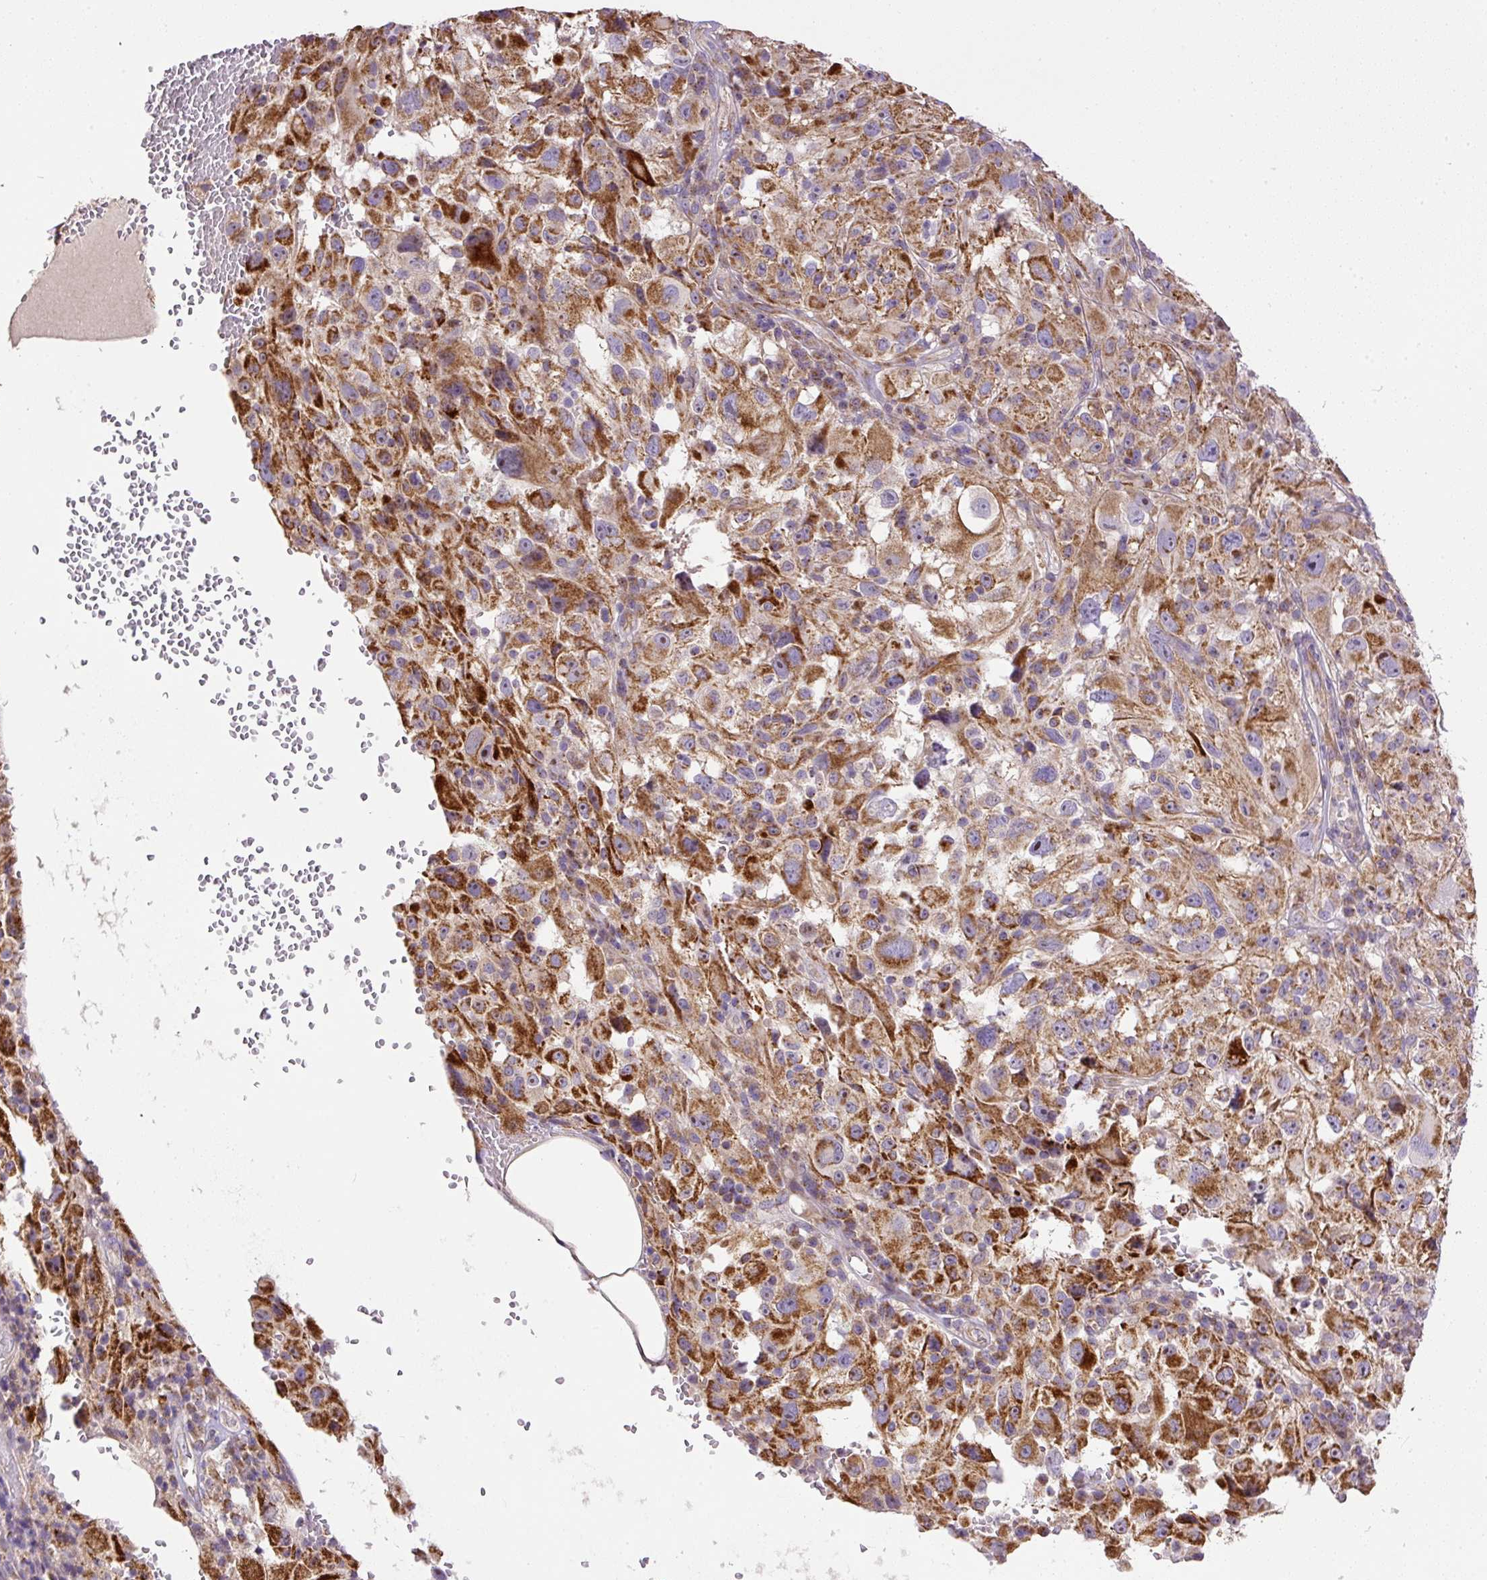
{"staining": {"intensity": "moderate", "quantity": ">75%", "location": "cytoplasmic/membranous"}, "tissue": "melanoma", "cell_type": "Tumor cells", "image_type": "cancer", "snomed": [{"axis": "morphology", "description": "Malignant melanoma, NOS"}, {"axis": "topography", "description": "Skin"}], "caption": "Malignant melanoma tissue shows moderate cytoplasmic/membranous expression in approximately >75% of tumor cells", "gene": "NDUFAF2", "patient": {"sex": "female", "age": 71}}